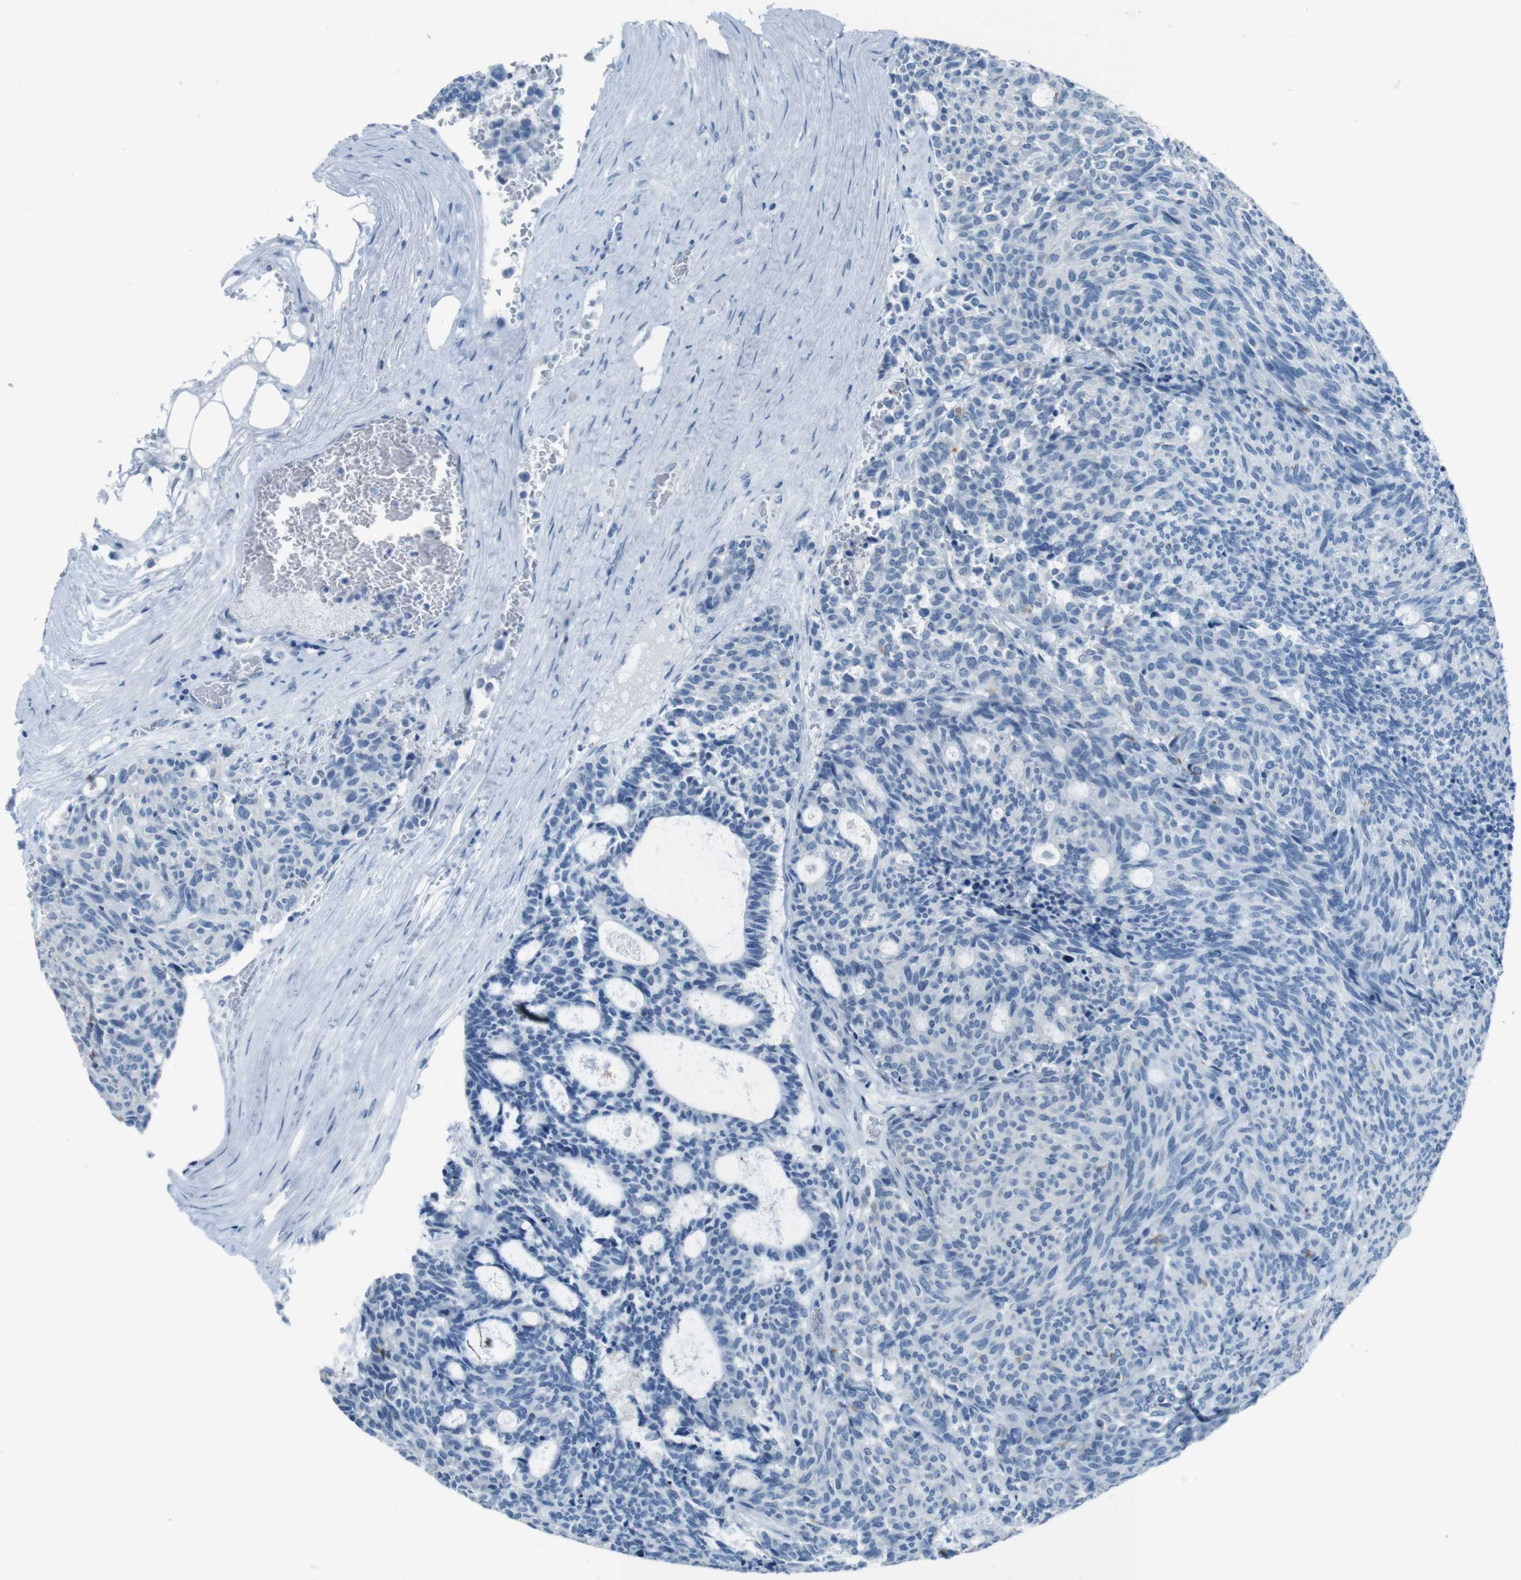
{"staining": {"intensity": "negative", "quantity": "none", "location": "none"}, "tissue": "carcinoid", "cell_type": "Tumor cells", "image_type": "cancer", "snomed": [{"axis": "morphology", "description": "Carcinoid, malignant, NOS"}, {"axis": "topography", "description": "Pancreas"}], "caption": "There is no significant staining in tumor cells of carcinoid.", "gene": "TMEM207", "patient": {"sex": "female", "age": 54}}